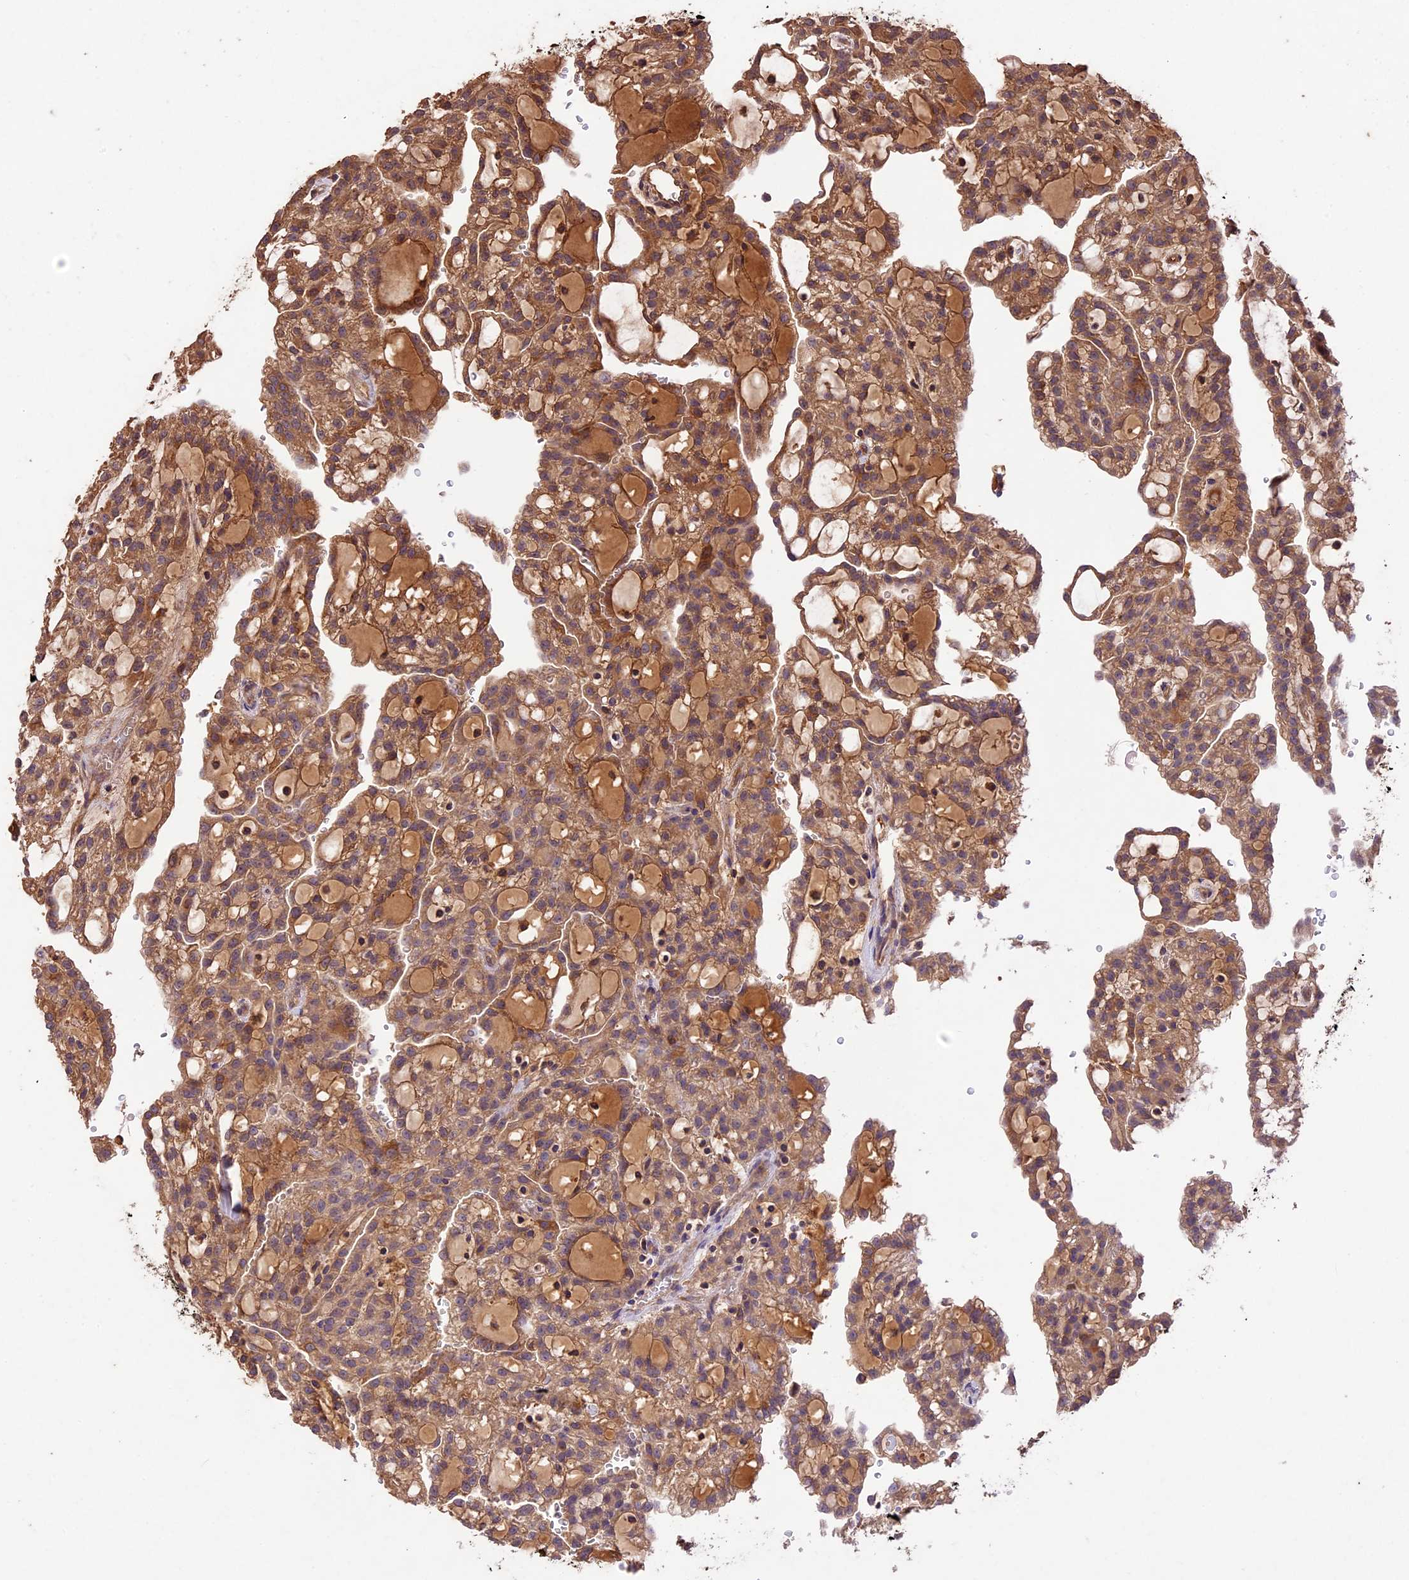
{"staining": {"intensity": "moderate", "quantity": ">75%", "location": "cytoplasmic/membranous"}, "tissue": "renal cancer", "cell_type": "Tumor cells", "image_type": "cancer", "snomed": [{"axis": "morphology", "description": "Adenocarcinoma, NOS"}, {"axis": "topography", "description": "Kidney"}], "caption": "Immunohistochemical staining of renal adenocarcinoma demonstrates moderate cytoplasmic/membranous protein positivity in approximately >75% of tumor cells.", "gene": "CRLF1", "patient": {"sex": "male", "age": 63}}